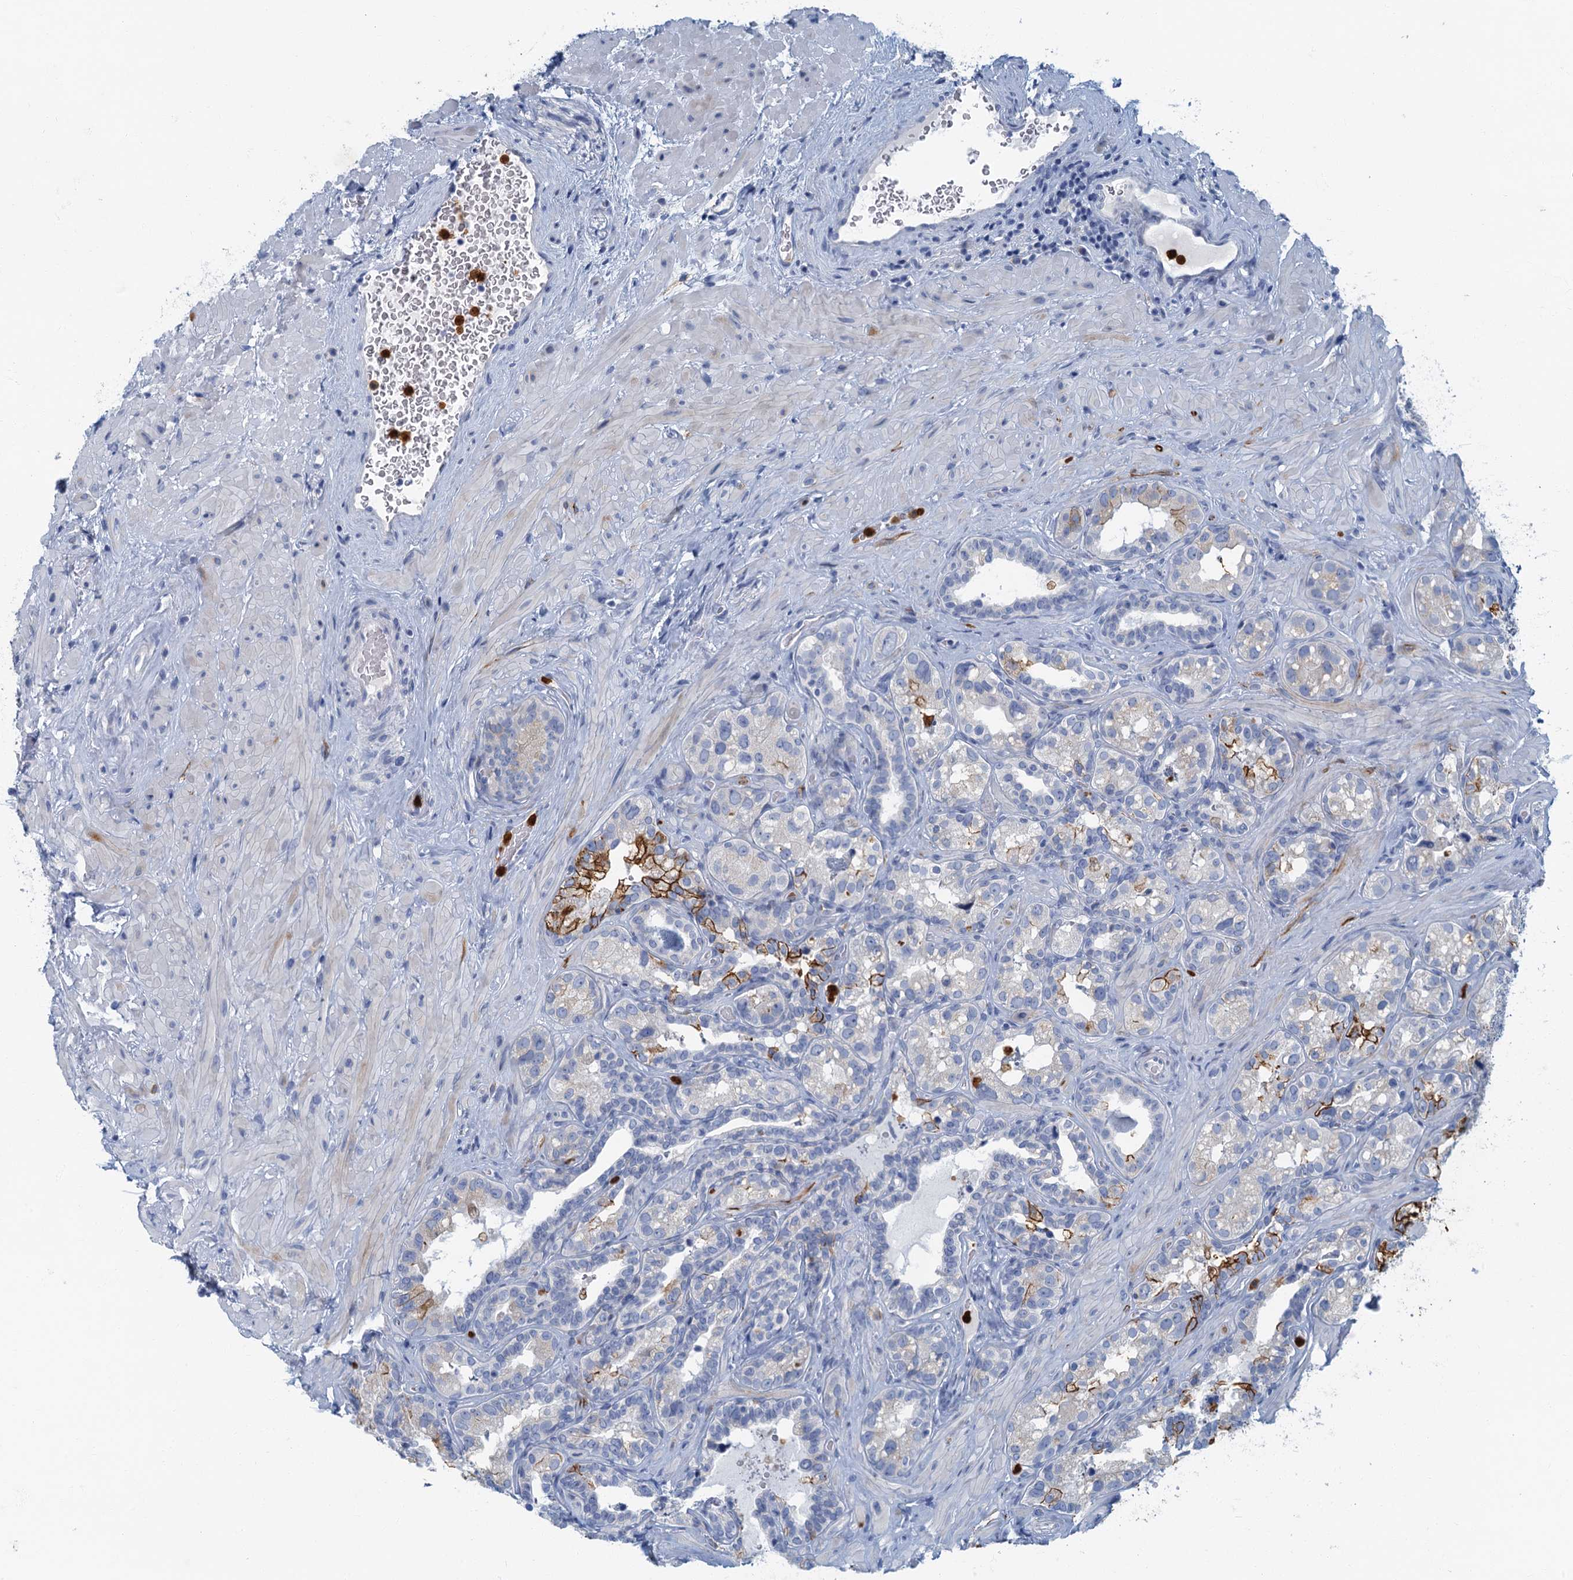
{"staining": {"intensity": "moderate", "quantity": "<25%", "location": "cytoplasmic/membranous"}, "tissue": "seminal vesicle", "cell_type": "Glandular cells", "image_type": "normal", "snomed": [{"axis": "morphology", "description": "Normal tissue, NOS"}, {"axis": "topography", "description": "Seminal veicle"}, {"axis": "topography", "description": "Peripheral nerve tissue"}], "caption": "Immunohistochemistry (IHC) (DAB (3,3'-diaminobenzidine)) staining of normal seminal vesicle exhibits moderate cytoplasmic/membranous protein expression in about <25% of glandular cells.", "gene": "ANKDD1A", "patient": {"sex": "male", "age": 67}}